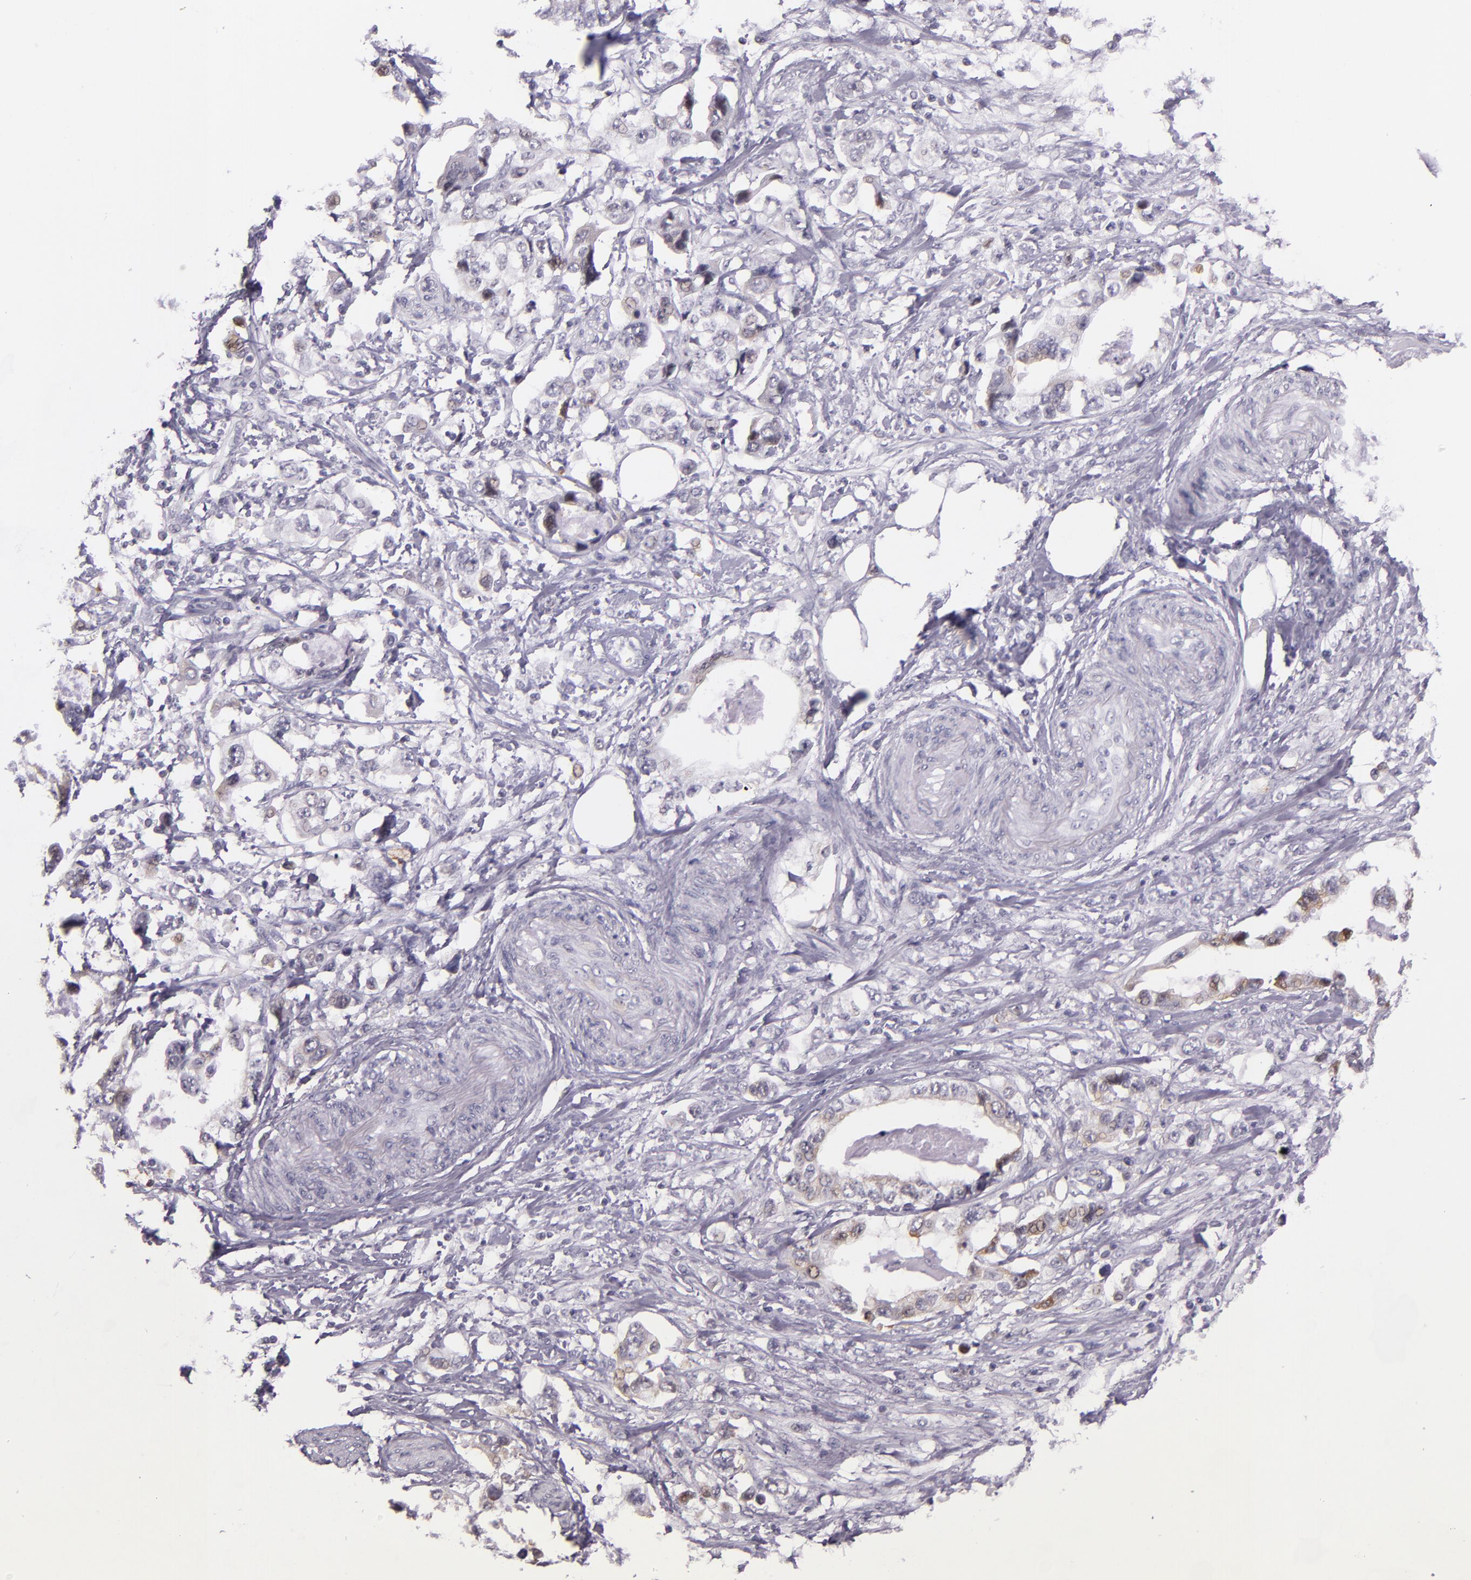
{"staining": {"intensity": "negative", "quantity": "none", "location": "none"}, "tissue": "stomach cancer", "cell_type": "Tumor cells", "image_type": "cancer", "snomed": [{"axis": "morphology", "description": "Adenocarcinoma, NOS"}, {"axis": "topography", "description": "Pancreas"}, {"axis": "topography", "description": "Stomach, upper"}], "caption": "Human adenocarcinoma (stomach) stained for a protein using immunohistochemistry demonstrates no positivity in tumor cells.", "gene": "HSP90AA1", "patient": {"sex": "male", "age": 77}}